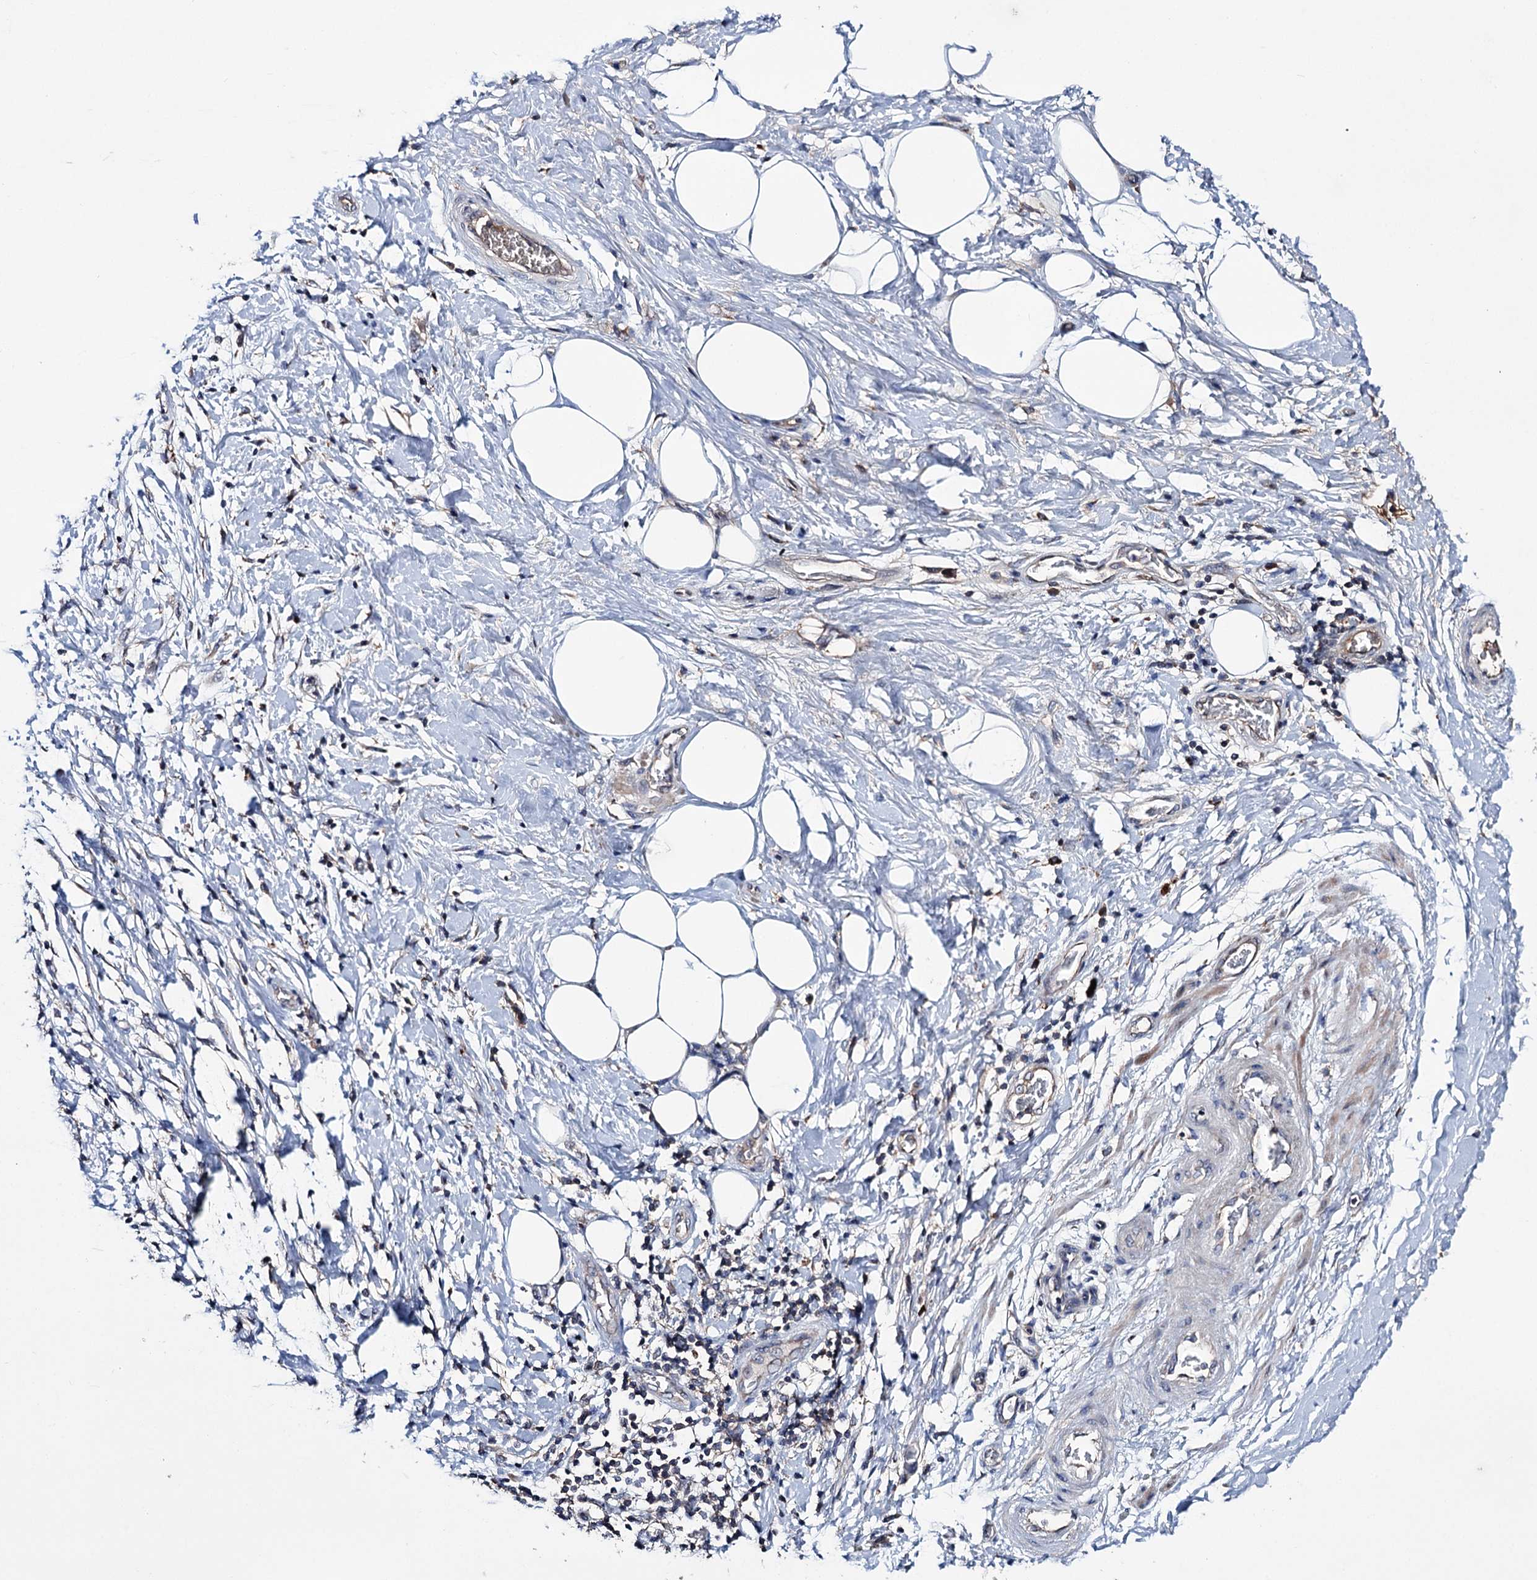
{"staining": {"intensity": "moderate", "quantity": "25%-75%", "location": "nuclear"}, "tissue": "adipose tissue", "cell_type": "Adipocytes", "image_type": "normal", "snomed": [{"axis": "morphology", "description": "Normal tissue, NOS"}, {"axis": "morphology", "description": "Adenocarcinoma, NOS"}, {"axis": "topography", "description": "Pancreas"}, {"axis": "topography", "description": "Peripheral nerve tissue"}], "caption": "Protein expression analysis of unremarkable human adipose tissue reveals moderate nuclear positivity in about 25%-75% of adipocytes.", "gene": "CLPB", "patient": {"sex": "male", "age": 59}}